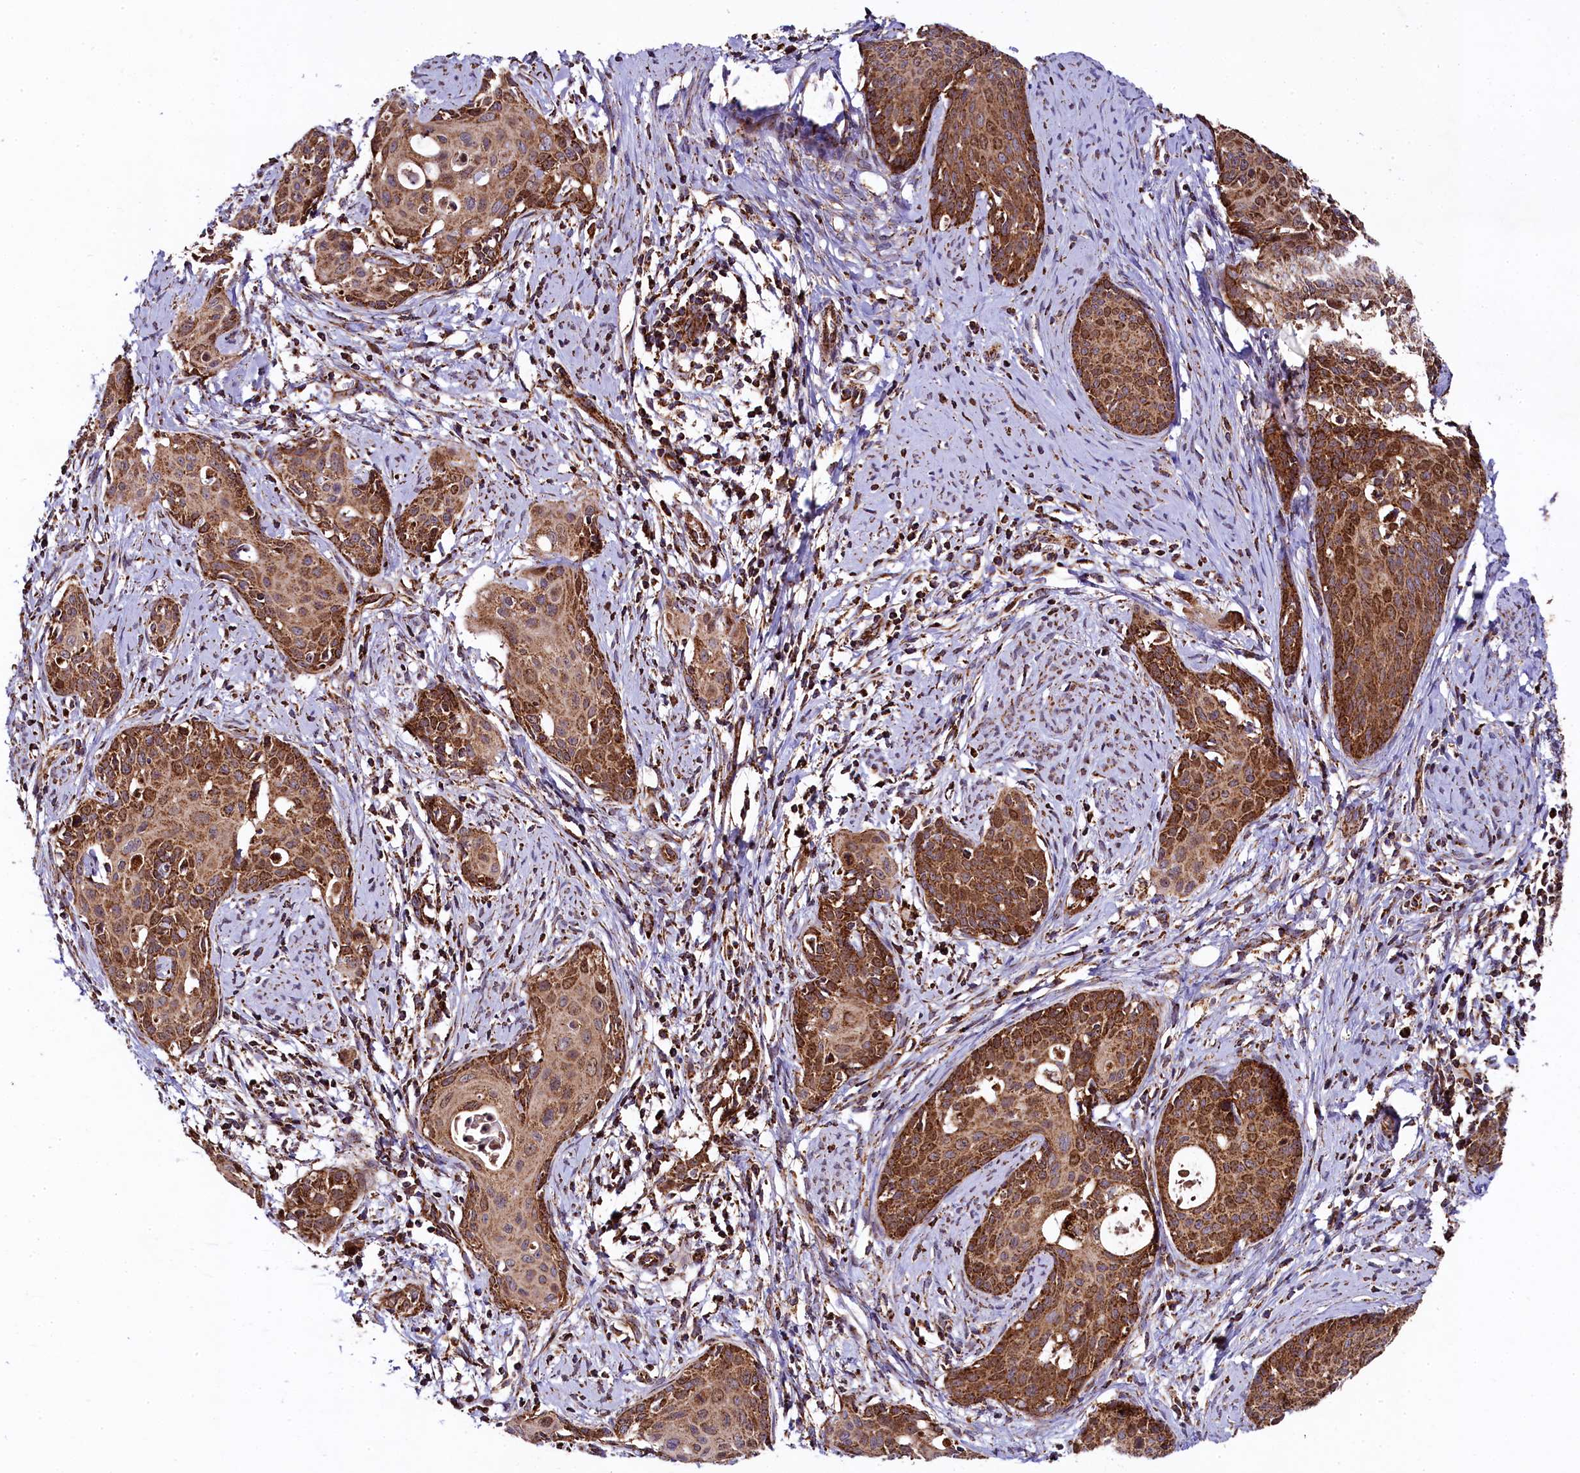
{"staining": {"intensity": "strong", "quantity": ">75%", "location": "cytoplasmic/membranous"}, "tissue": "cervical cancer", "cell_type": "Tumor cells", "image_type": "cancer", "snomed": [{"axis": "morphology", "description": "Squamous cell carcinoma, NOS"}, {"axis": "topography", "description": "Cervix"}], "caption": "Protein staining reveals strong cytoplasmic/membranous expression in about >75% of tumor cells in cervical cancer.", "gene": "CLYBL", "patient": {"sex": "female", "age": 52}}